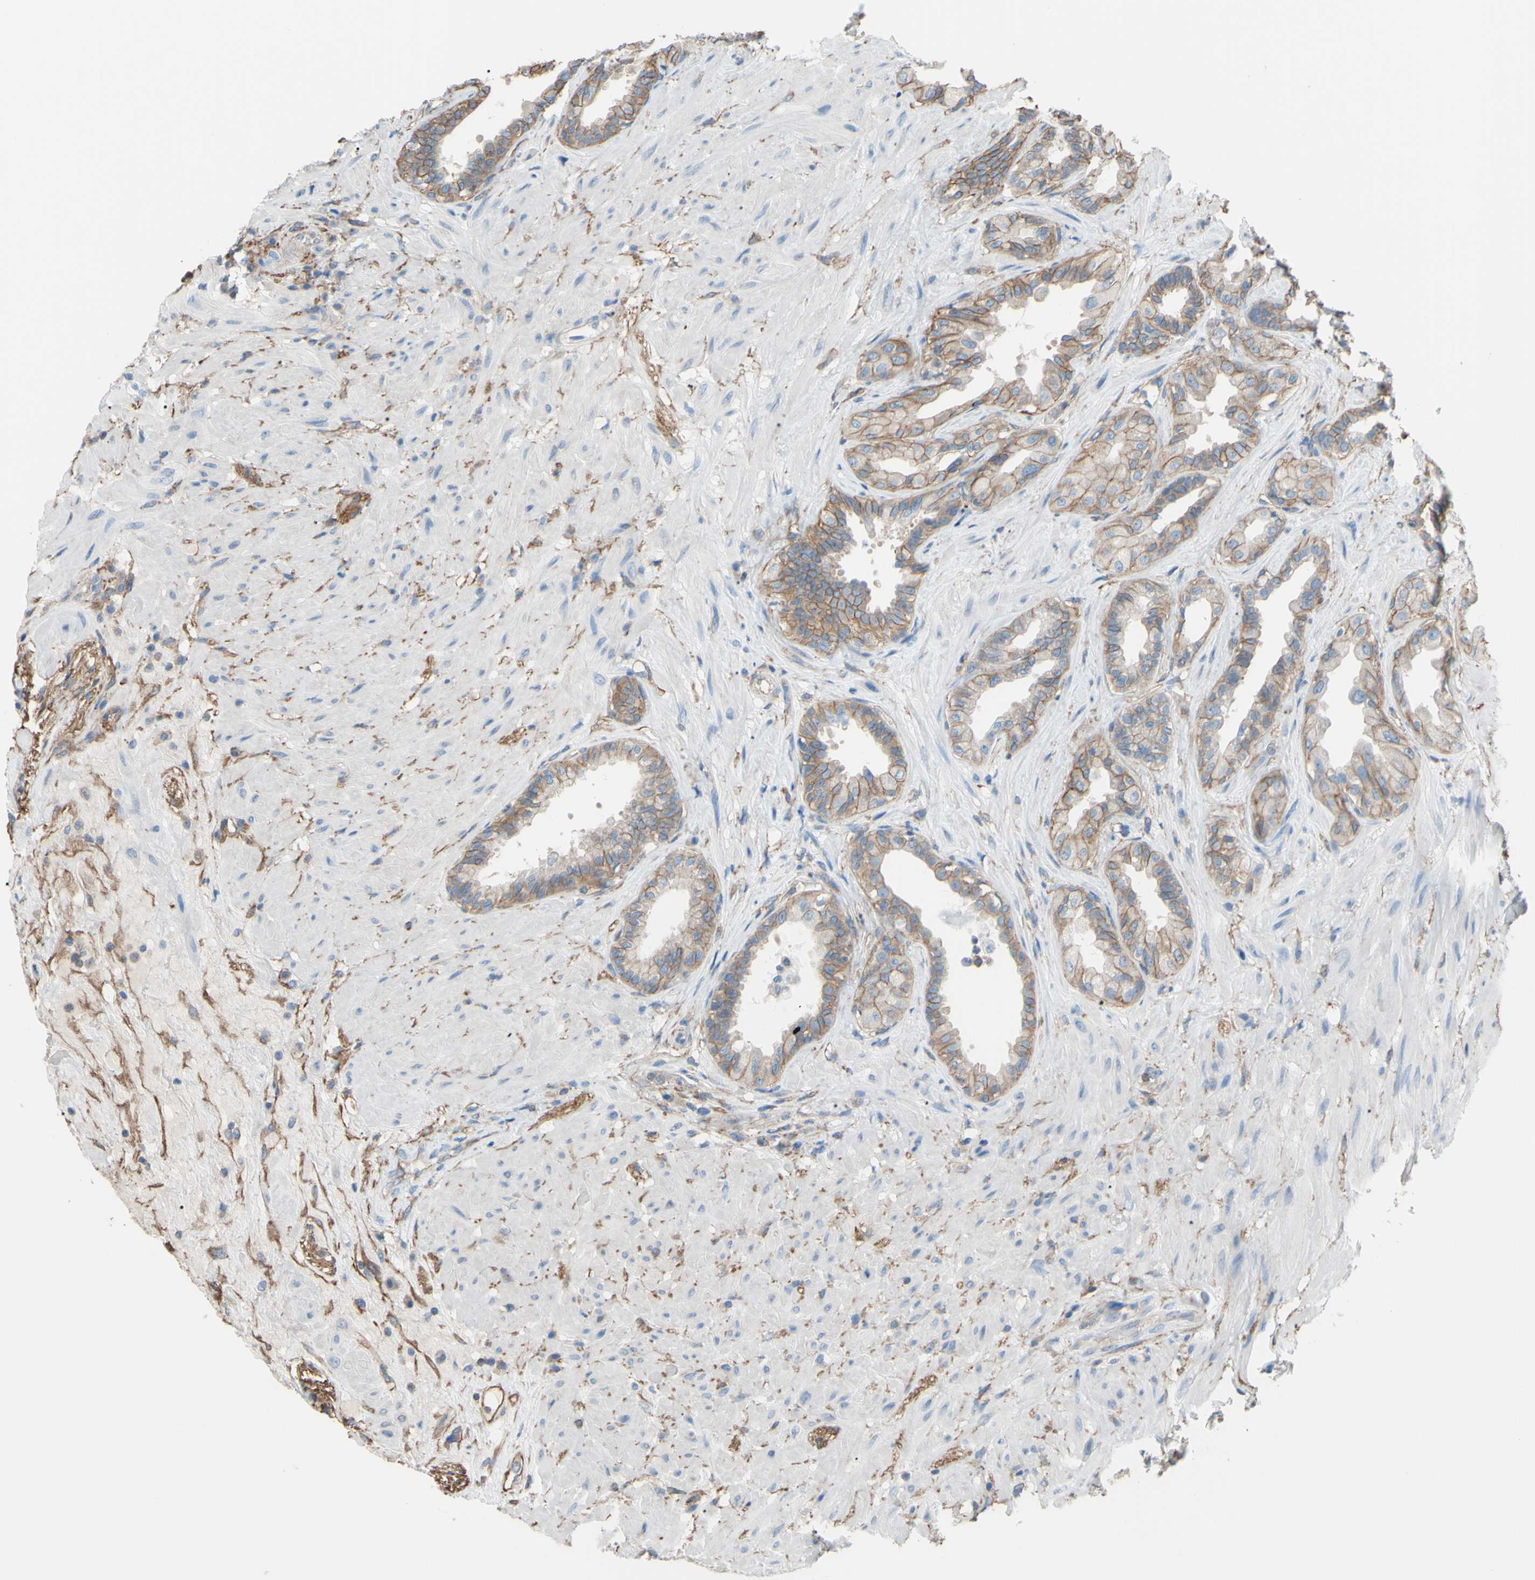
{"staining": {"intensity": "weak", "quantity": ">75%", "location": "cytoplasmic/membranous"}, "tissue": "seminal vesicle", "cell_type": "Glandular cells", "image_type": "normal", "snomed": [{"axis": "morphology", "description": "Normal tissue, NOS"}, {"axis": "topography", "description": "Seminal veicle"}], "caption": "The immunohistochemical stain highlights weak cytoplasmic/membranous positivity in glandular cells of normal seminal vesicle.", "gene": "ADD1", "patient": {"sex": "male", "age": 61}}